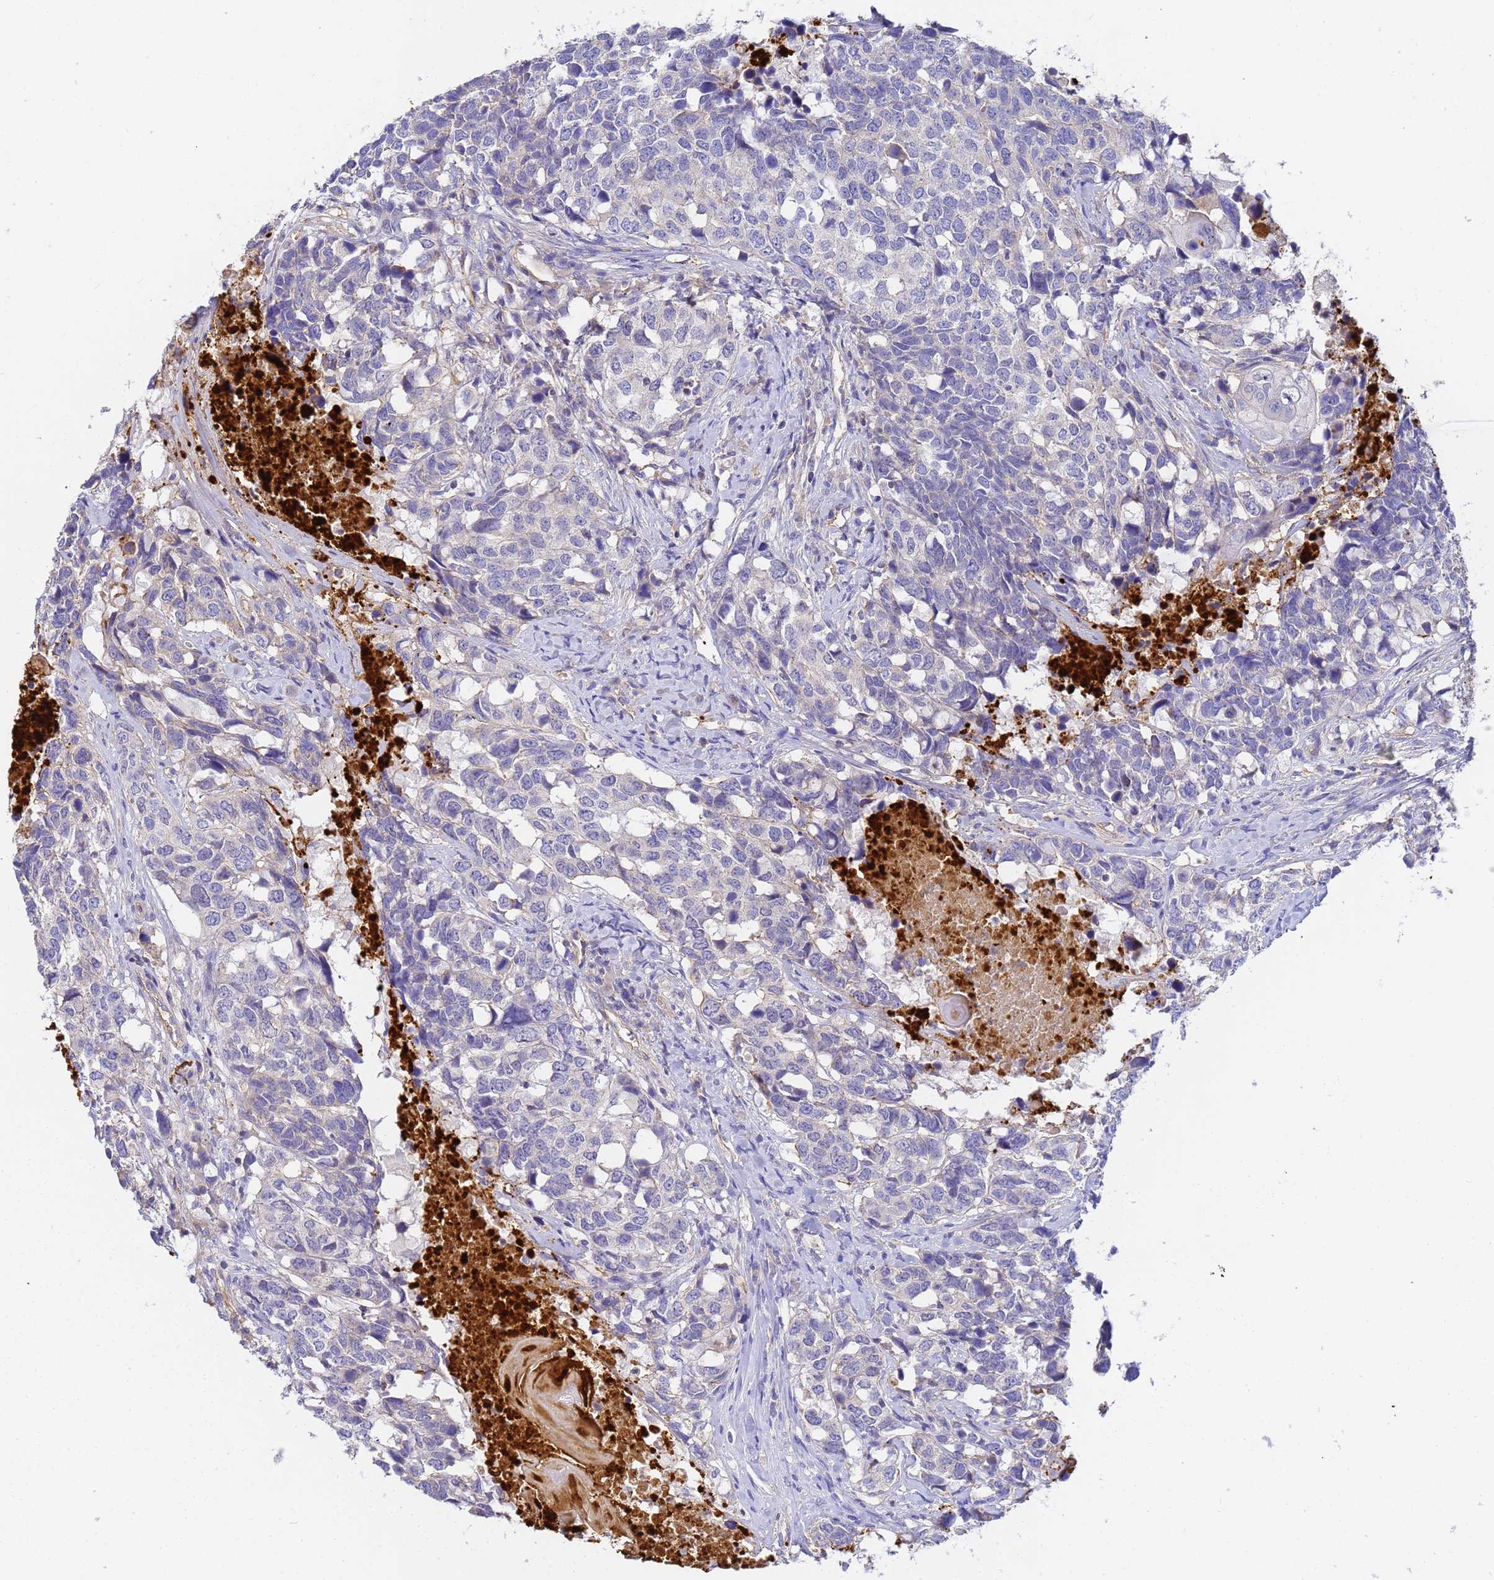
{"staining": {"intensity": "negative", "quantity": "none", "location": "none"}, "tissue": "head and neck cancer", "cell_type": "Tumor cells", "image_type": "cancer", "snomed": [{"axis": "morphology", "description": "Squamous cell carcinoma, NOS"}, {"axis": "topography", "description": "Head-Neck"}], "caption": "Tumor cells are negative for brown protein staining in head and neck squamous cell carcinoma. (DAB IHC visualized using brightfield microscopy, high magnification).", "gene": "MYL12A", "patient": {"sex": "male", "age": 66}}